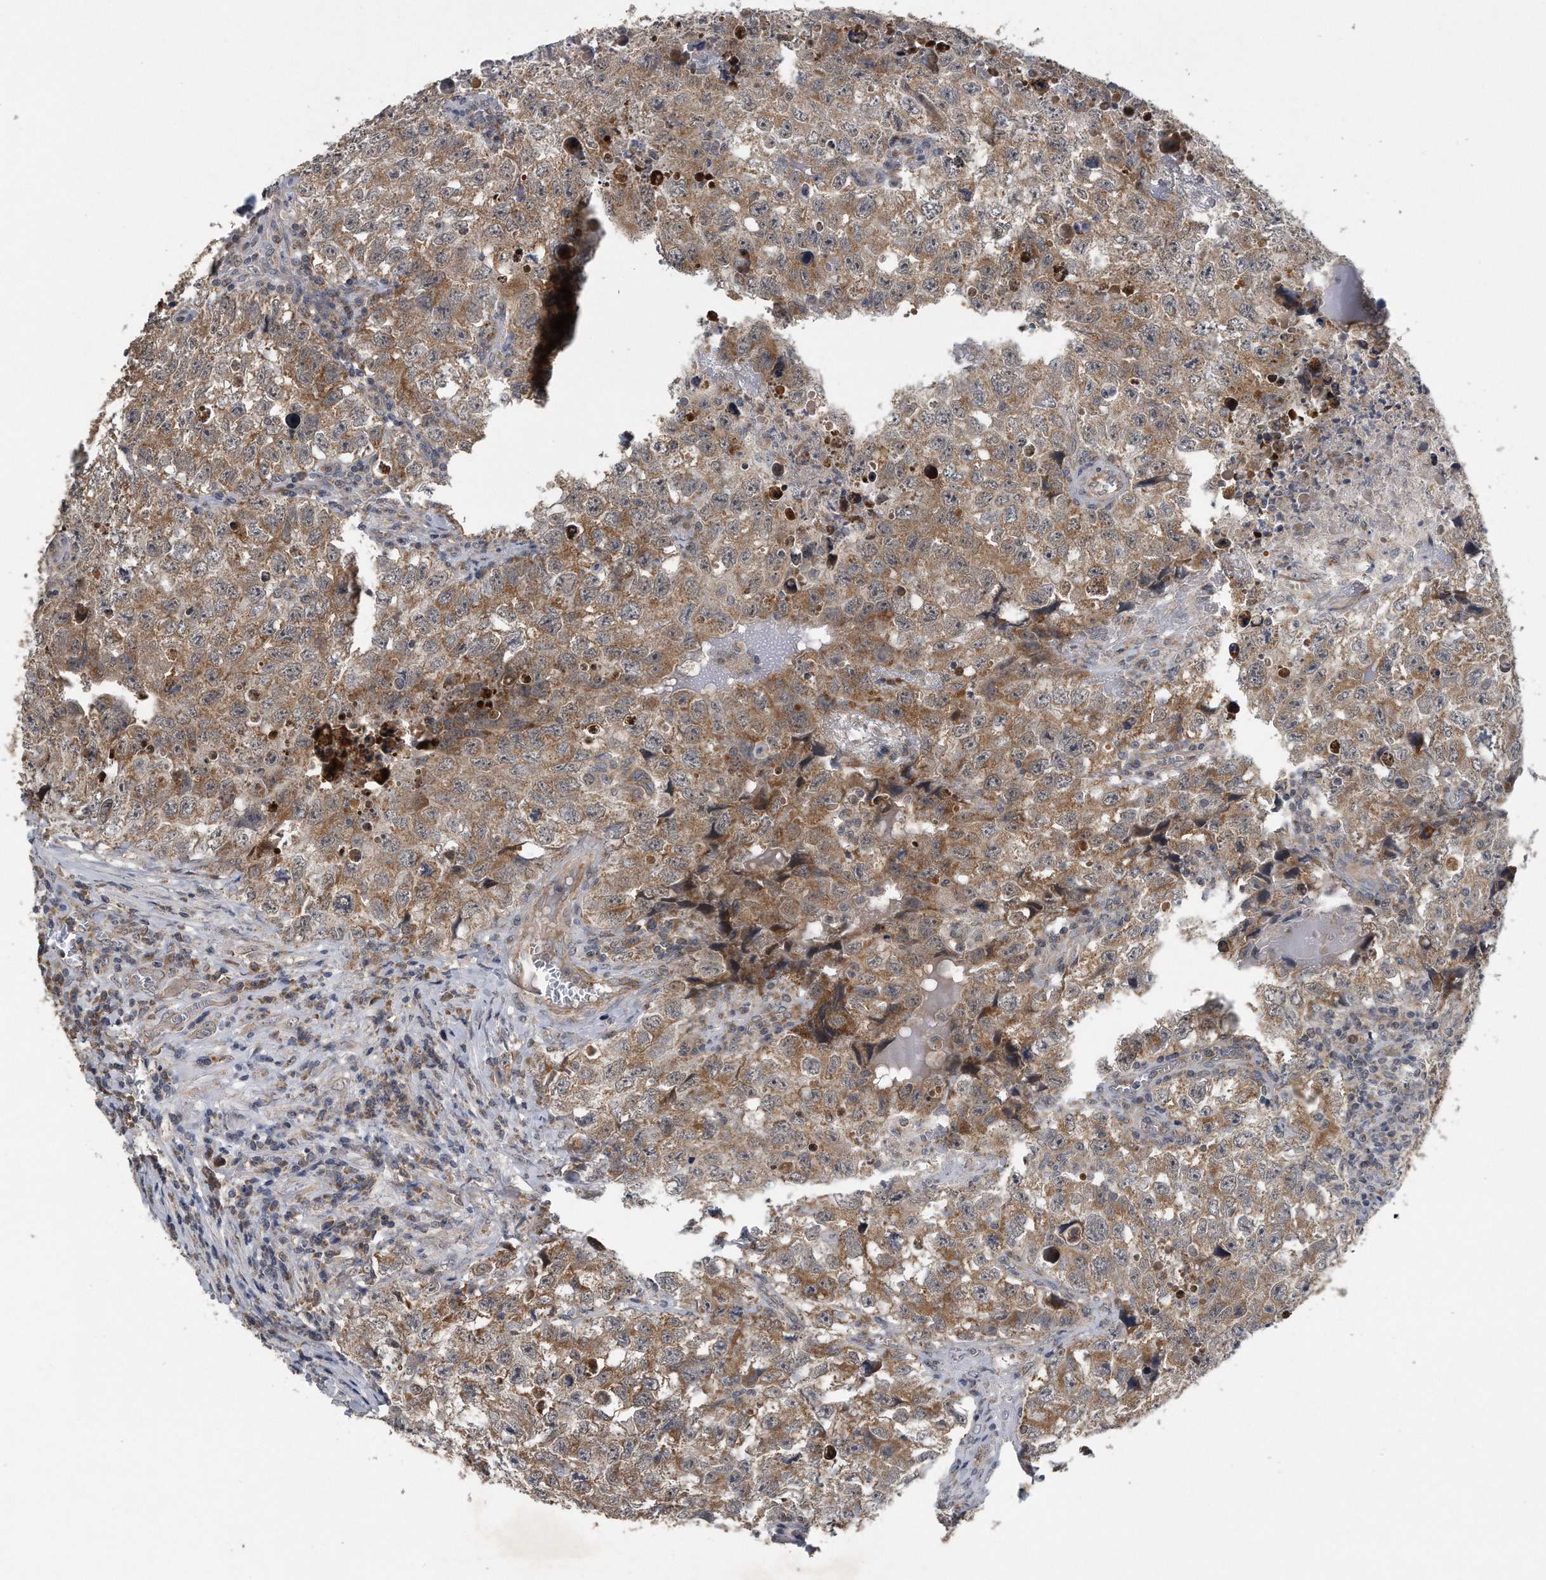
{"staining": {"intensity": "moderate", "quantity": ">75%", "location": "cytoplasmic/membranous"}, "tissue": "testis cancer", "cell_type": "Tumor cells", "image_type": "cancer", "snomed": [{"axis": "morphology", "description": "Seminoma, NOS"}, {"axis": "morphology", "description": "Carcinoma, Embryonal, NOS"}, {"axis": "topography", "description": "Testis"}], "caption": "Immunohistochemical staining of human testis seminoma displays medium levels of moderate cytoplasmic/membranous staining in about >75% of tumor cells. Nuclei are stained in blue.", "gene": "LYRM4", "patient": {"sex": "male", "age": 43}}